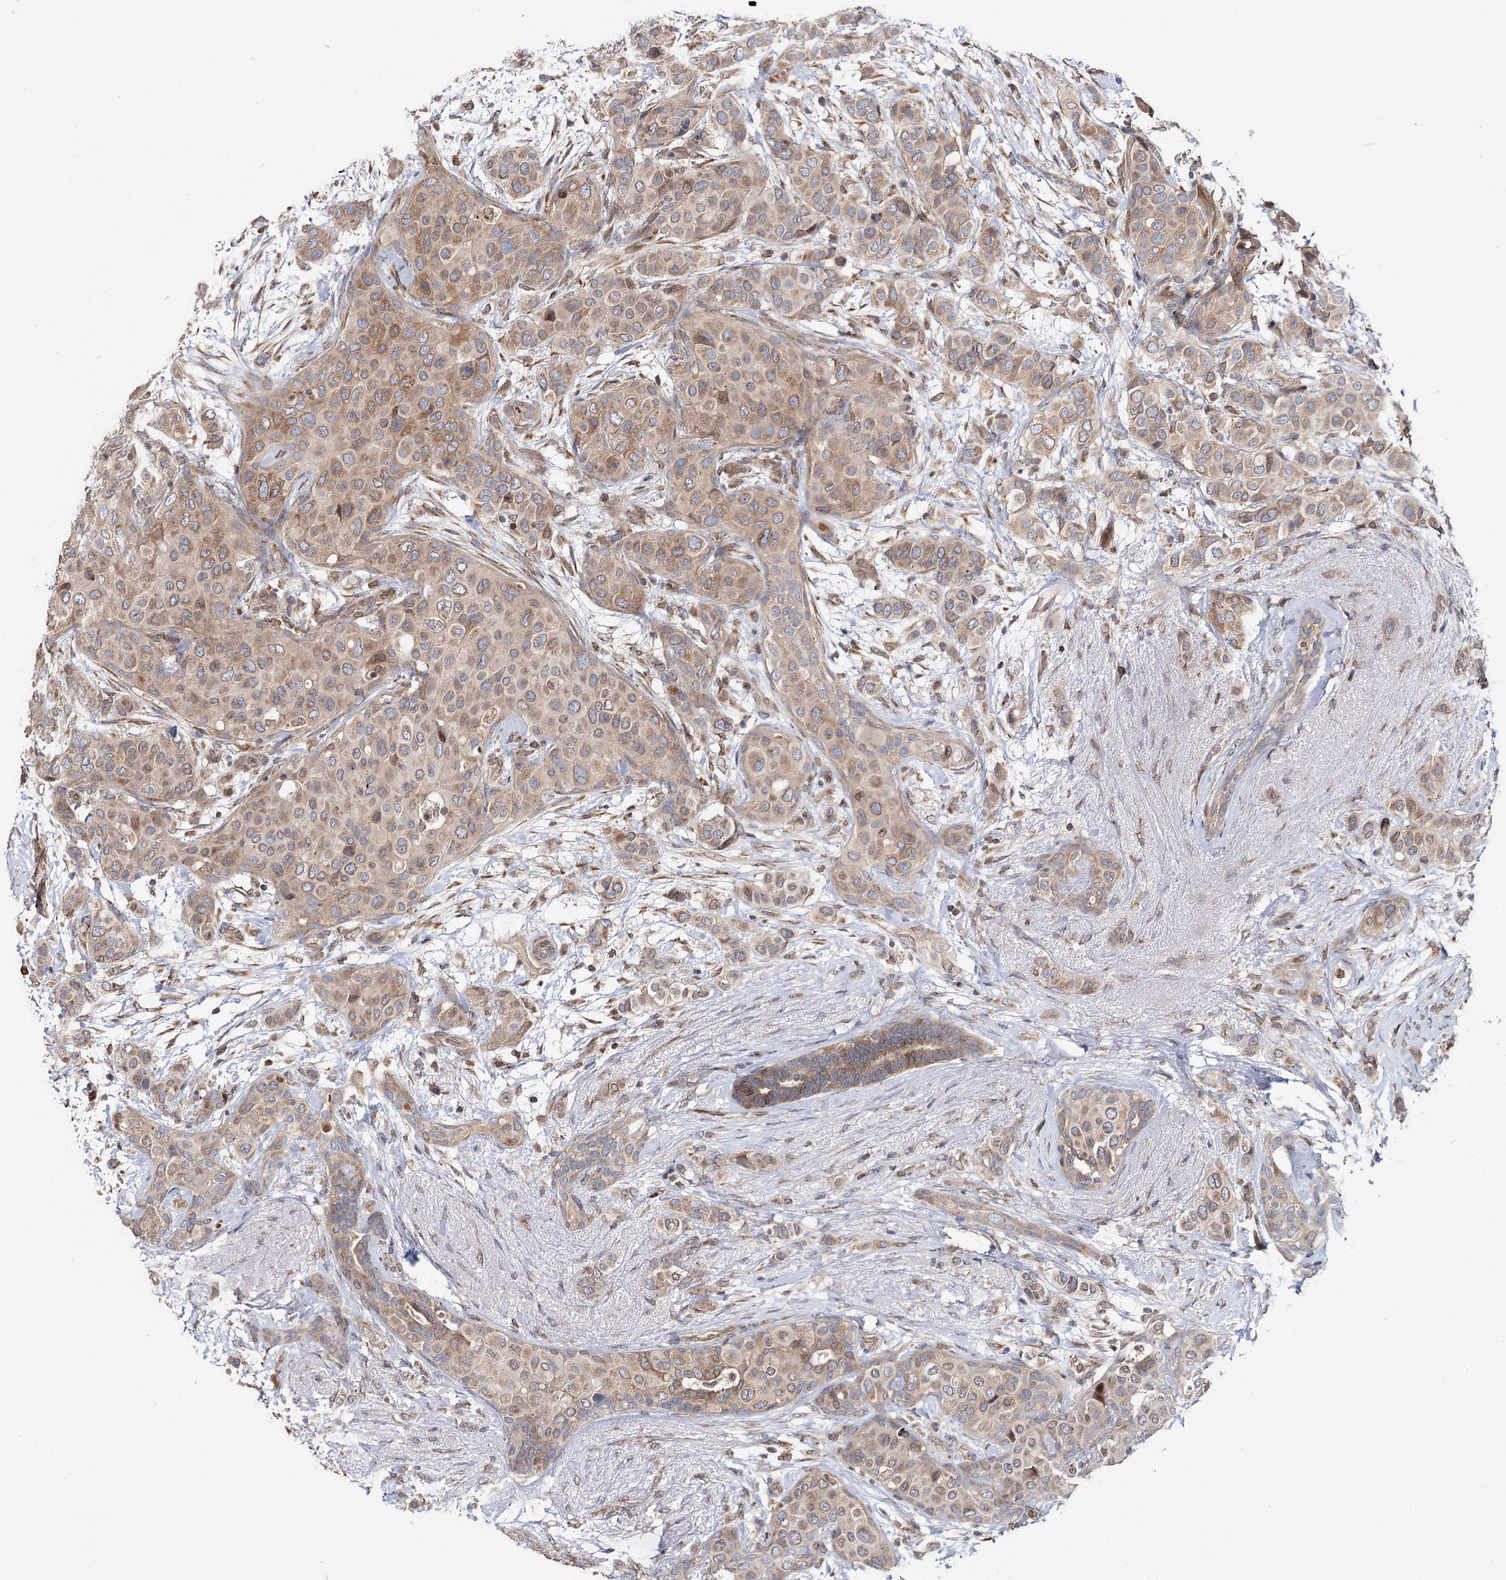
{"staining": {"intensity": "moderate", "quantity": ">75%", "location": "cytoplasmic/membranous"}, "tissue": "breast cancer", "cell_type": "Tumor cells", "image_type": "cancer", "snomed": [{"axis": "morphology", "description": "Lobular carcinoma"}, {"axis": "topography", "description": "Breast"}], "caption": "Protein analysis of lobular carcinoma (breast) tissue shows moderate cytoplasmic/membranous positivity in about >75% of tumor cells. The protein is shown in brown color, while the nuclei are stained blue.", "gene": "CFAP46", "patient": {"sex": "female", "age": 51}}